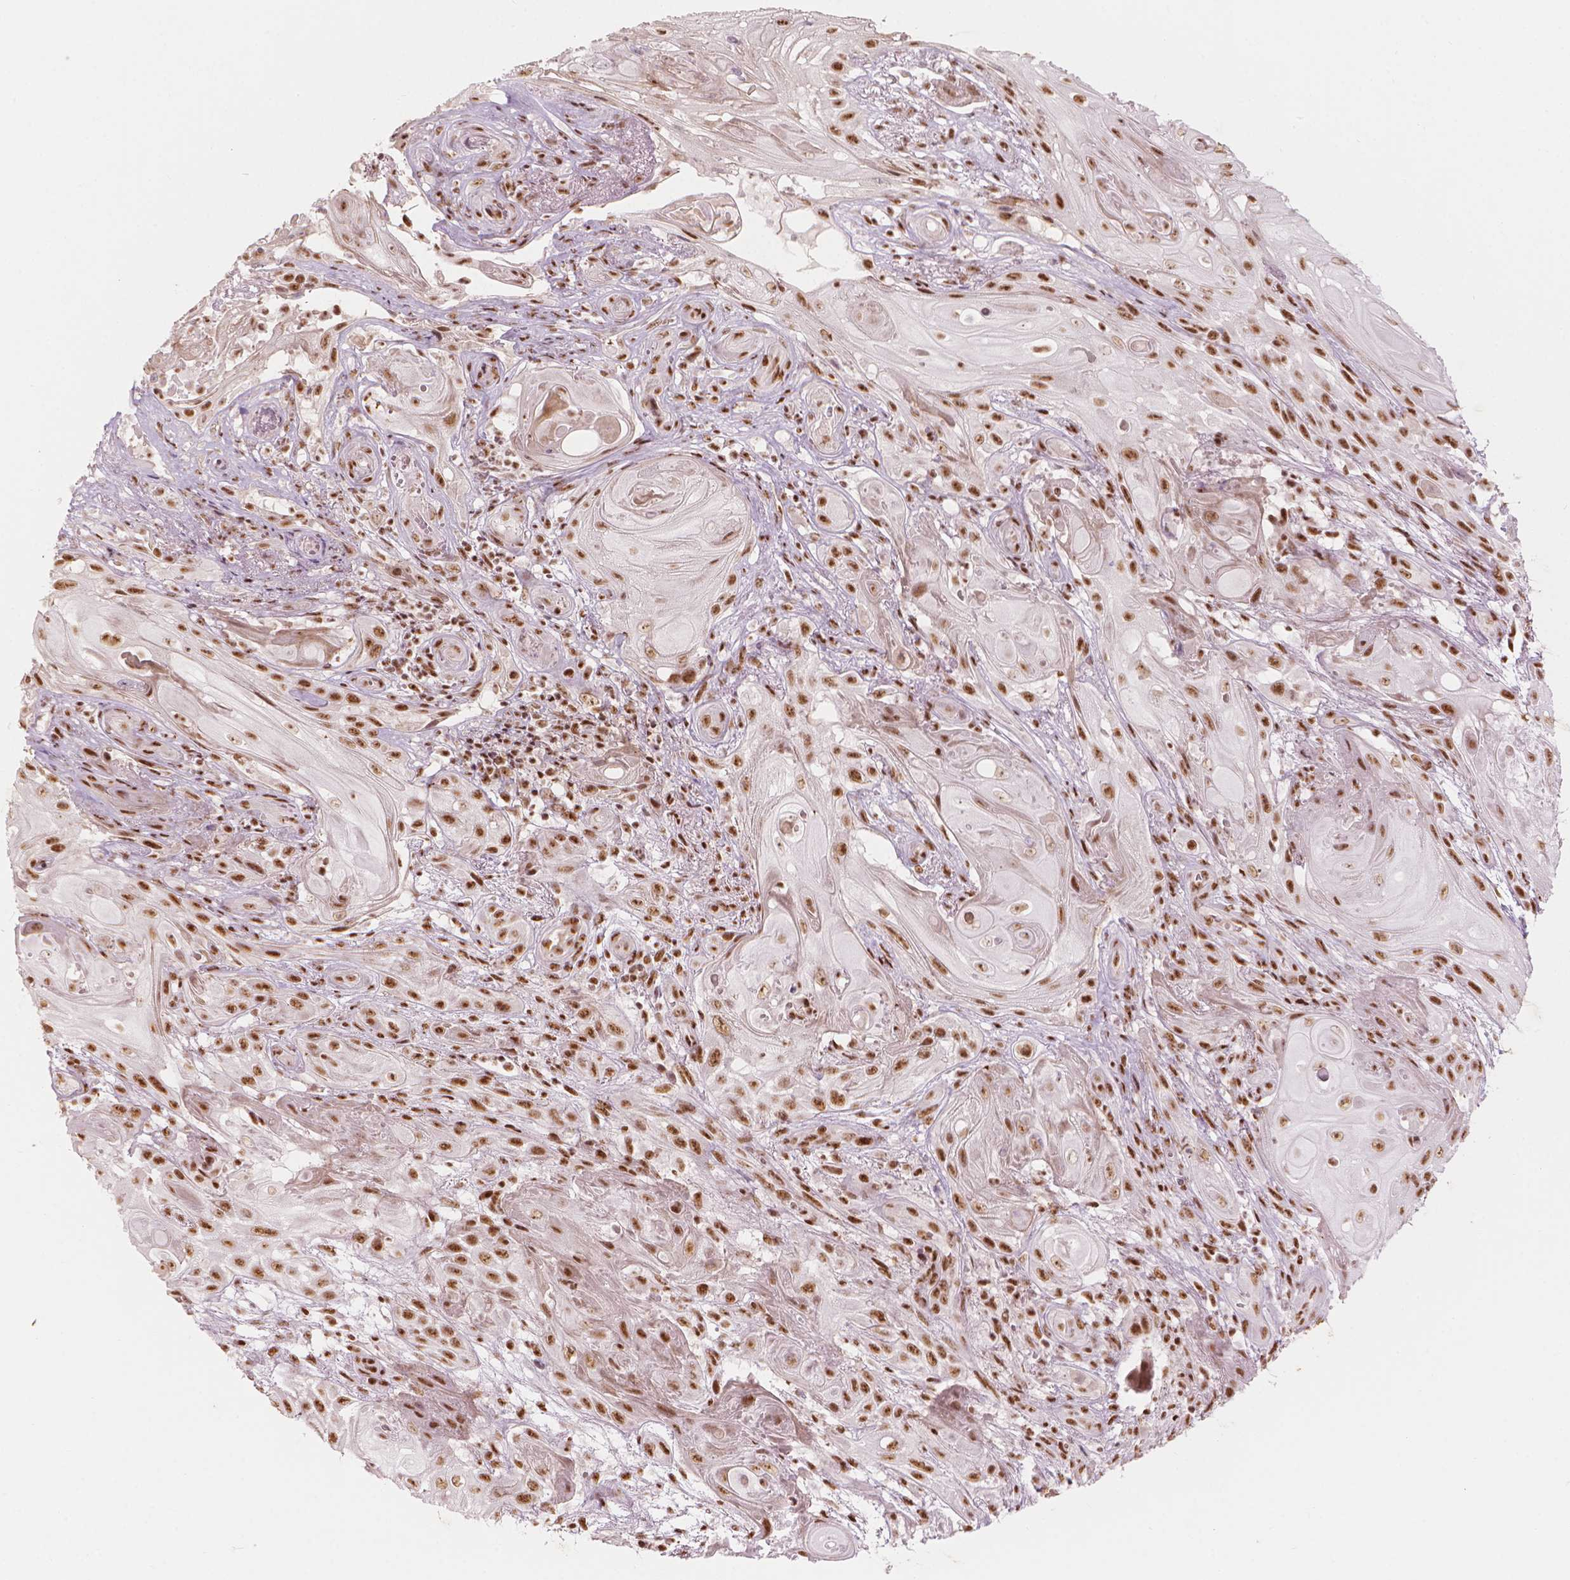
{"staining": {"intensity": "moderate", "quantity": ">75%", "location": "nuclear"}, "tissue": "skin cancer", "cell_type": "Tumor cells", "image_type": "cancer", "snomed": [{"axis": "morphology", "description": "Squamous cell carcinoma, NOS"}, {"axis": "topography", "description": "Skin"}], "caption": "Immunohistochemical staining of human squamous cell carcinoma (skin) demonstrates moderate nuclear protein expression in approximately >75% of tumor cells. Ihc stains the protein in brown and the nuclei are stained blue.", "gene": "ELF2", "patient": {"sex": "male", "age": 62}}